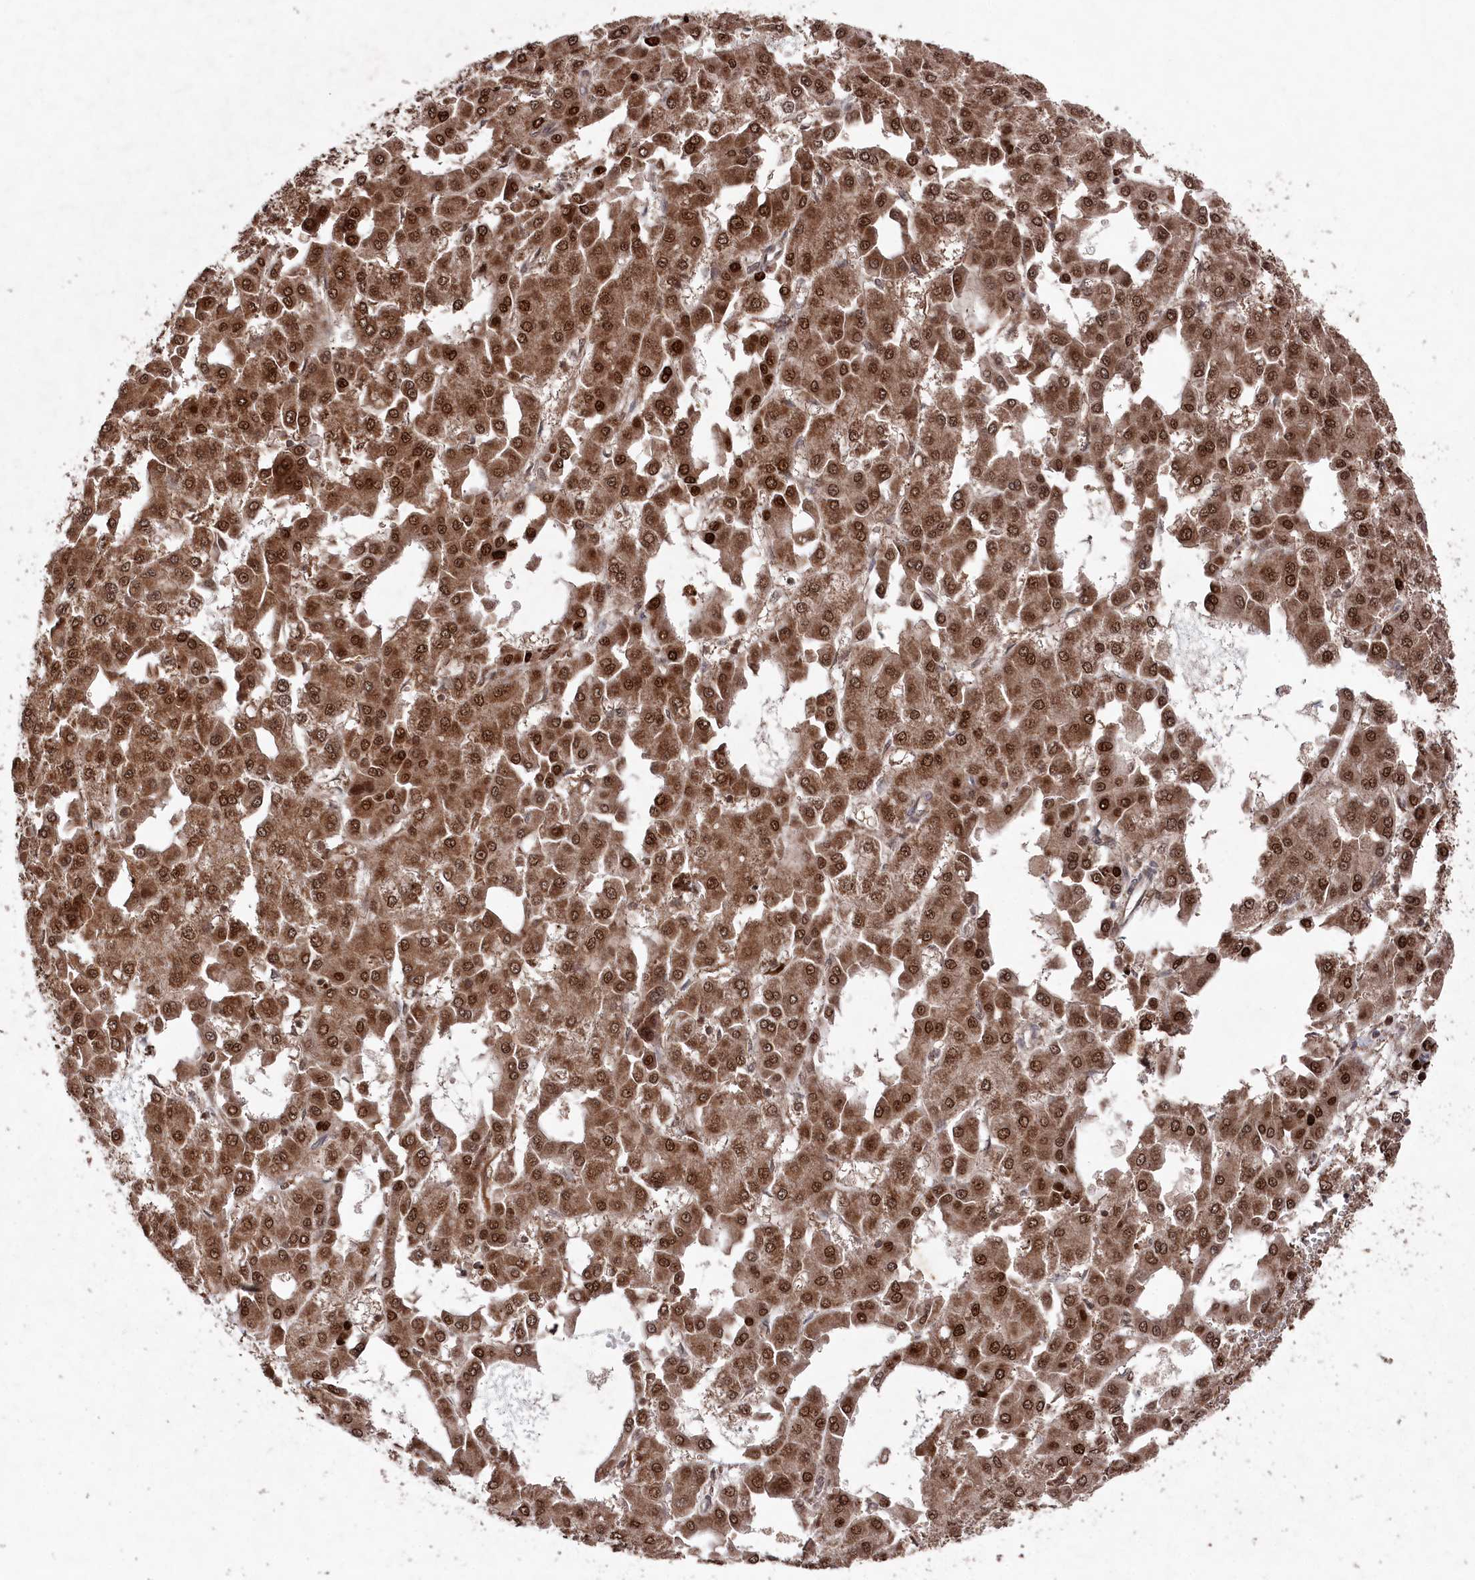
{"staining": {"intensity": "strong", "quantity": ">75%", "location": "cytoplasmic/membranous,nuclear"}, "tissue": "liver cancer", "cell_type": "Tumor cells", "image_type": "cancer", "snomed": [{"axis": "morphology", "description": "Carcinoma, Hepatocellular, NOS"}, {"axis": "topography", "description": "Liver"}], "caption": "Tumor cells demonstrate high levels of strong cytoplasmic/membranous and nuclear staining in about >75% of cells in human liver cancer.", "gene": "BORCS7", "patient": {"sex": "male", "age": 47}}